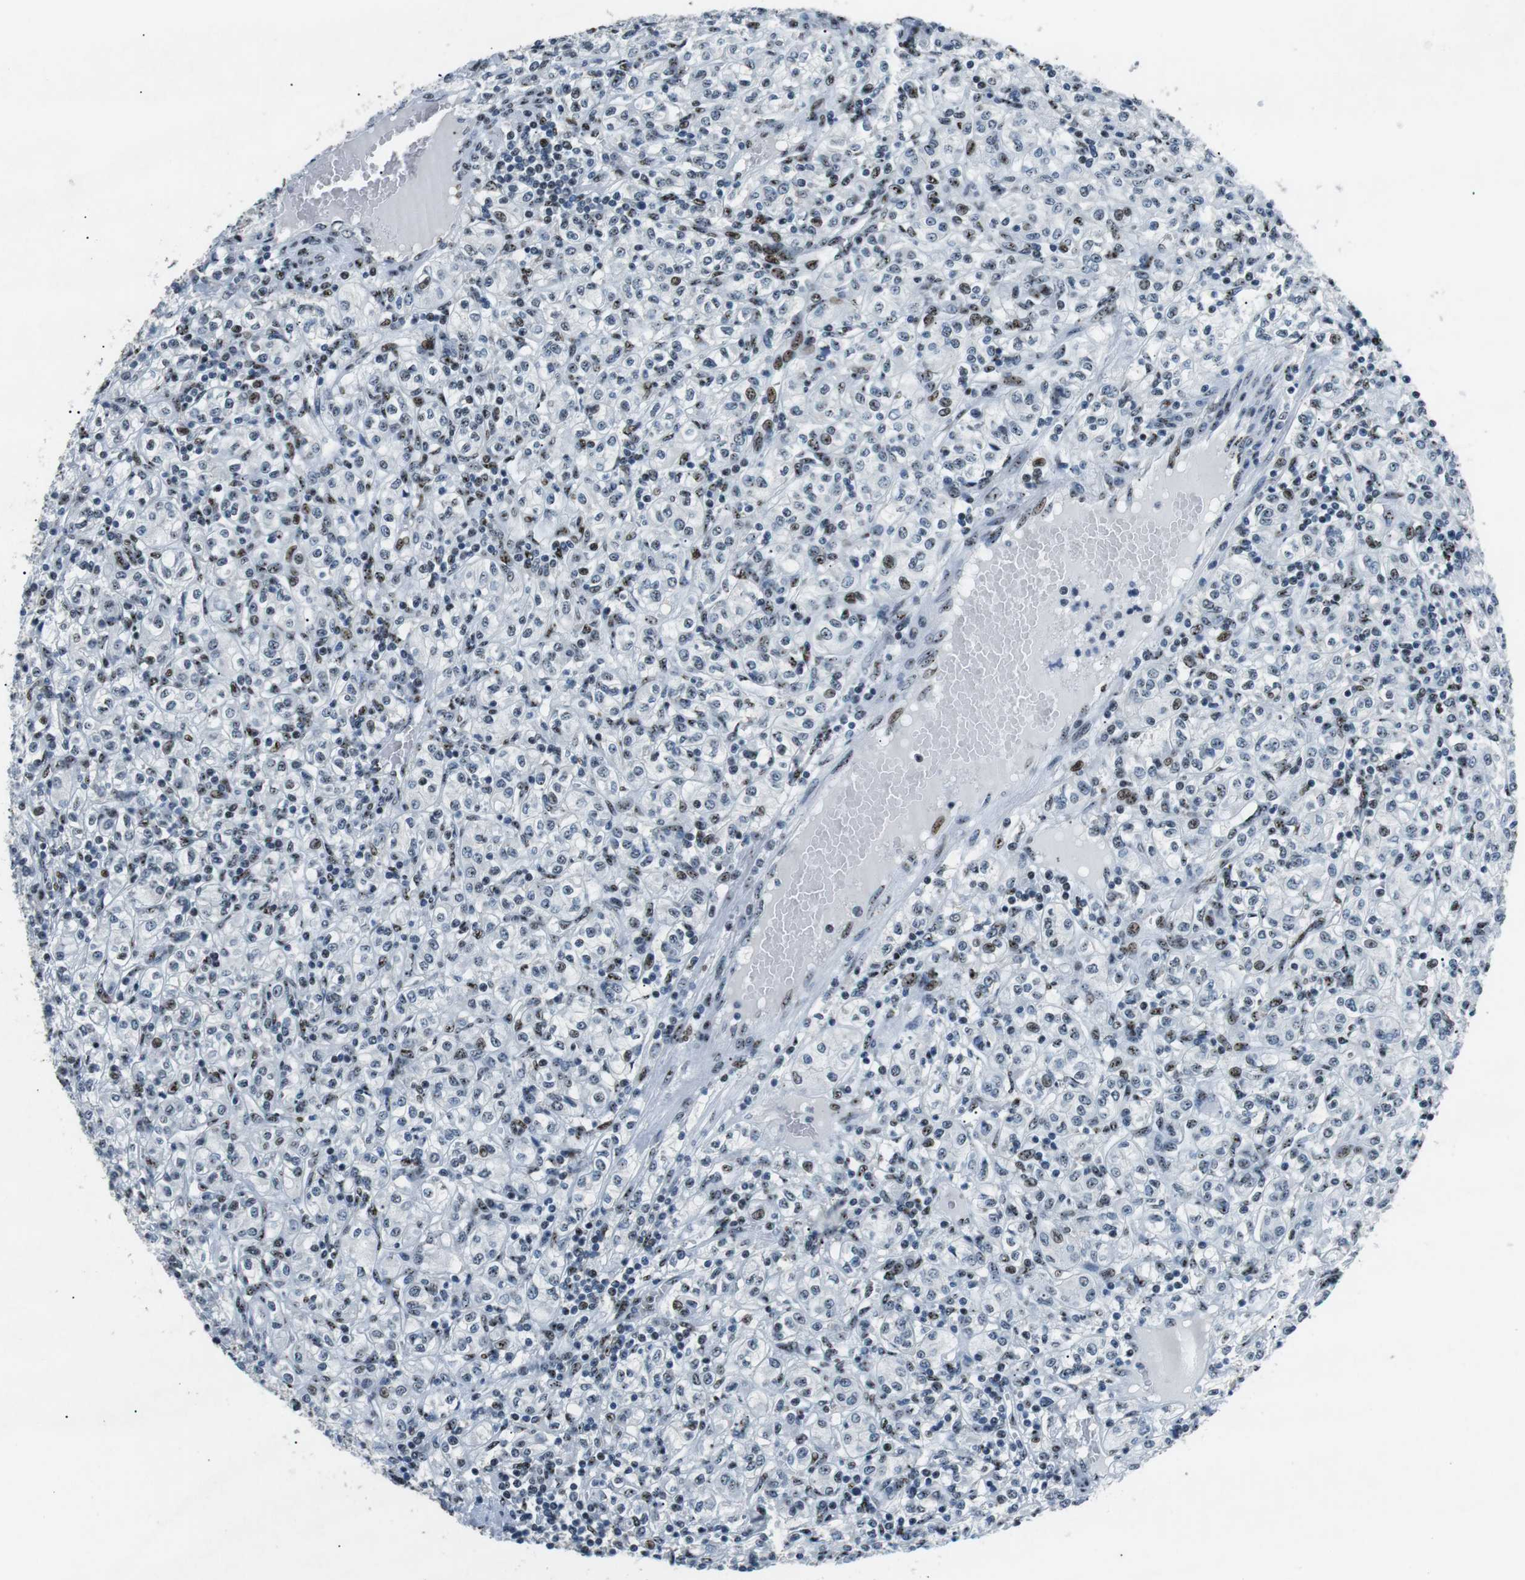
{"staining": {"intensity": "moderate", "quantity": "<25%", "location": "nuclear"}, "tissue": "renal cancer", "cell_type": "Tumor cells", "image_type": "cancer", "snomed": [{"axis": "morphology", "description": "Adenocarcinoma, NOS"}, {"axis": "topography", "description": "Kidney"}], "caption": "Protein expression analysis of renal cancer (adenocarcinoma) reveals moderate nuclear expression in about <25% of tumor cells.", "gene": "PML", "patient": {"sex": "male", "age": 77}}